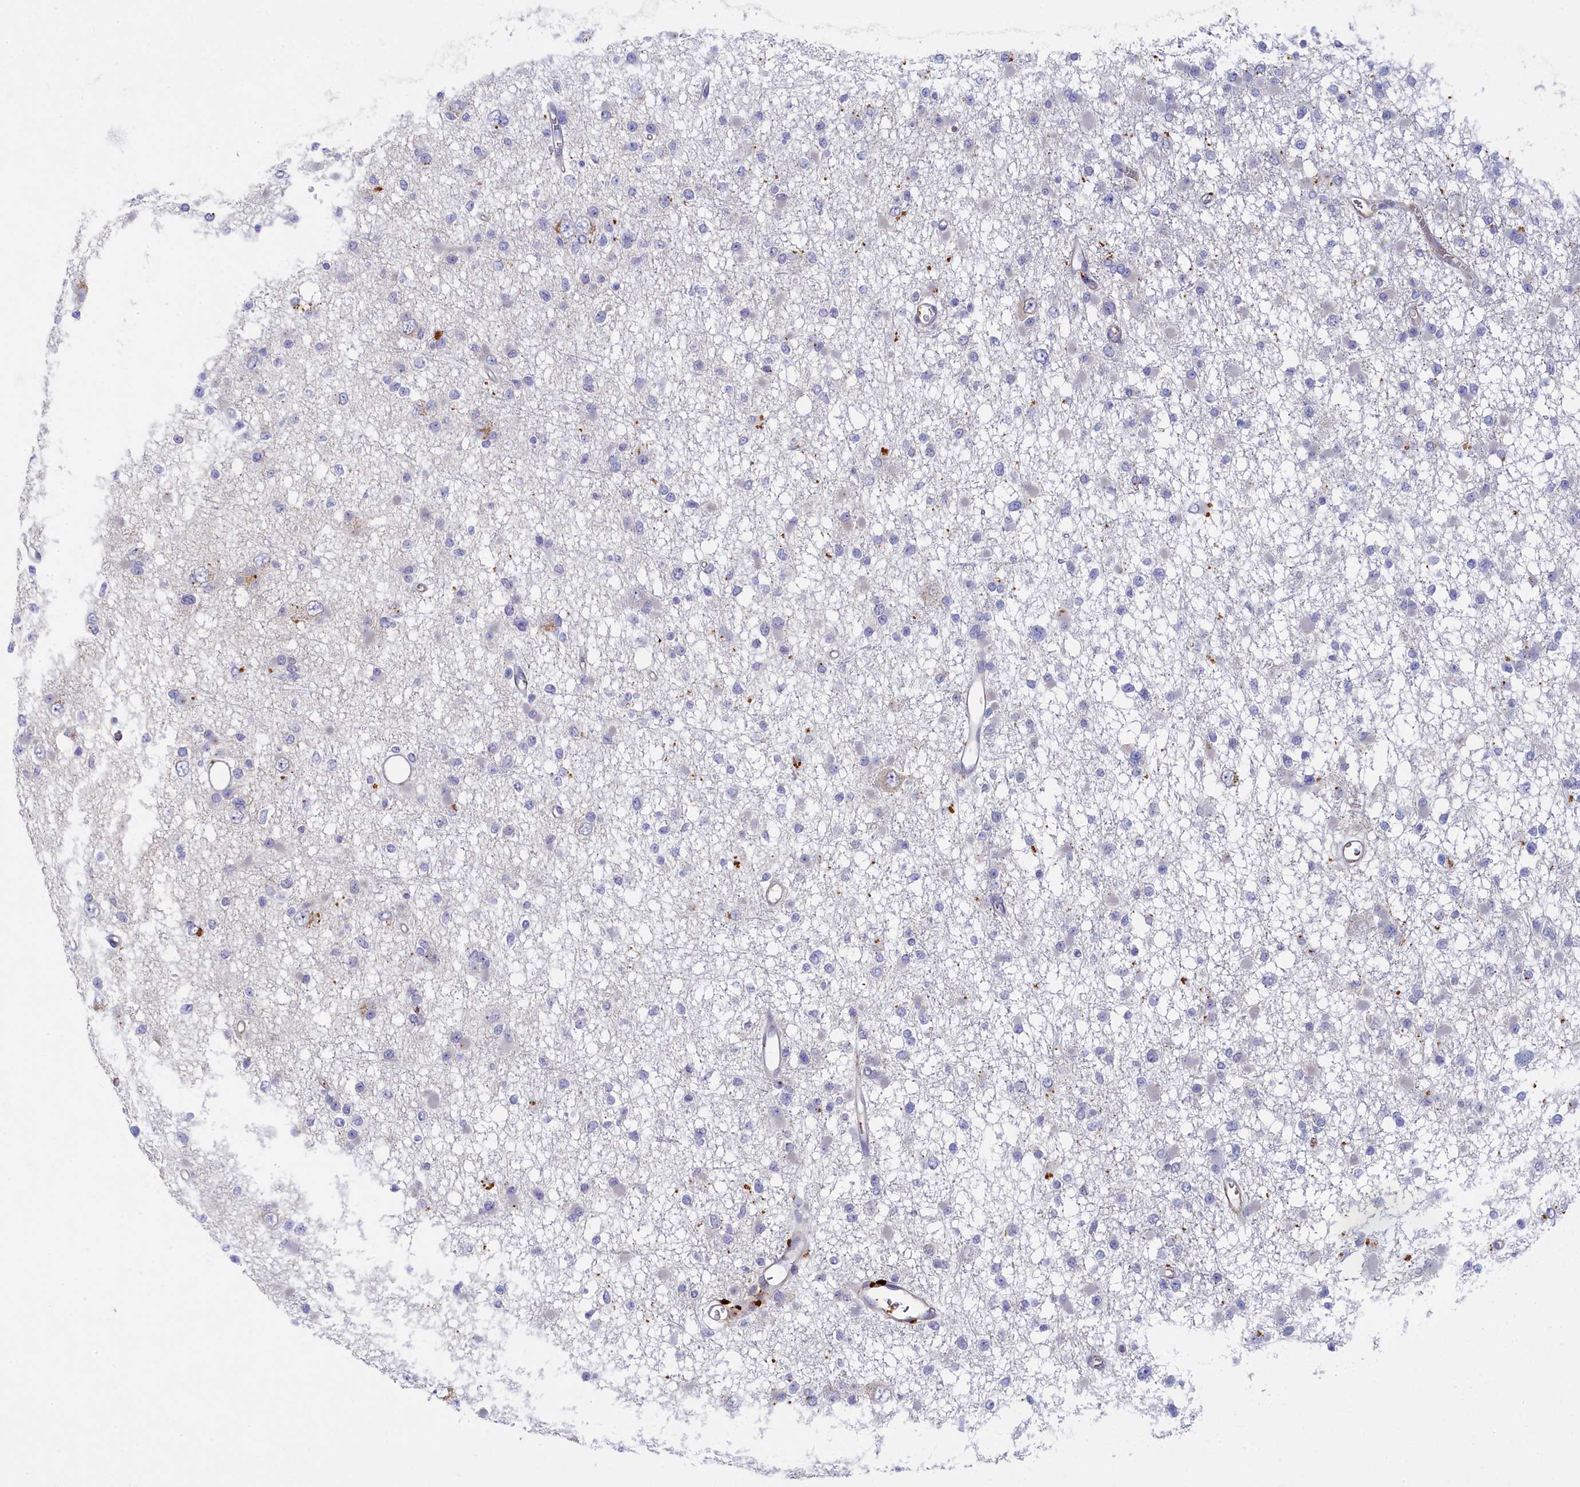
{"staining": {"intensity": "negative", "quantity": "none", "location": "none"}, "tissue": "glioma", "cell_type": "Tumor cells", "image_type": "cancer", "snomed": [{"axis": "morphology", "description": "Glioma, malignant, Low grade"}, {"axis": "topography", "description": "Brain"}], "caption": "This is an immunohistochemistry photomicrograph of glioma. There is no positivity in tumor cells.", "gene": "PSMG2", "patient": {"sex": "female", "age": 22}}